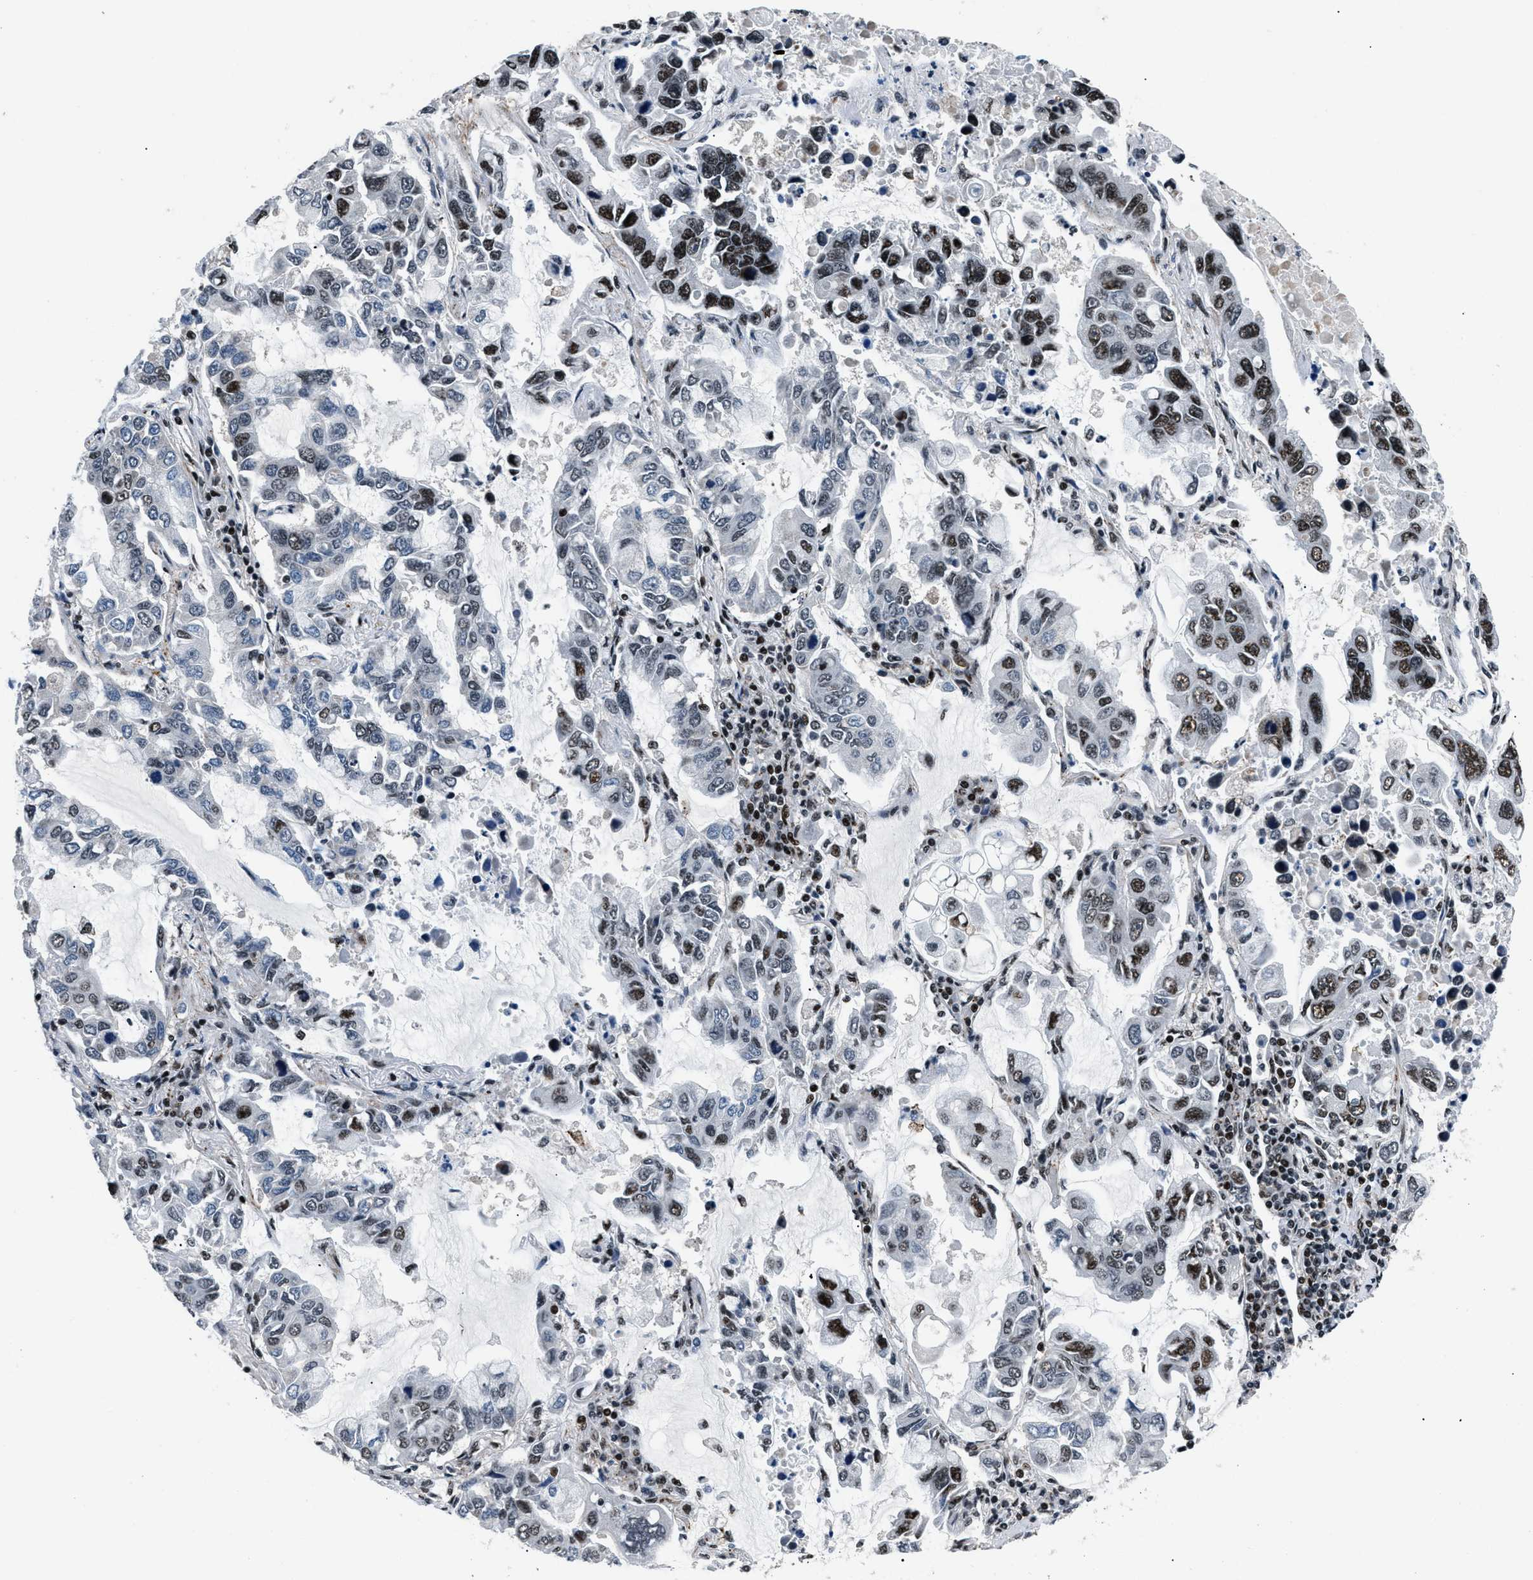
{"staining": {"intensity": "strong", "quantity": "25%-75%", "location": "nuclear"}, "tissue": "lung cancer", "cell_type": "Tumor cells", "image_type": "cancer", "snomed": [{"axis": "morphology", "description": "Adenocarcinoma, NOS"}, {"axis": "topography", "description": "Lung"}], "caption": "High-magnification brightfield microscopy of lung cancer (adenocarcinoma) stained with DAB (brown) and counterstained with hematoxylin (blue). tumor cells exhibit strong nuclear positivity is present in approximately25%-75% of cells.", "gene": "SMARCB1", "patient": {"sex": "male", "age": 64}}